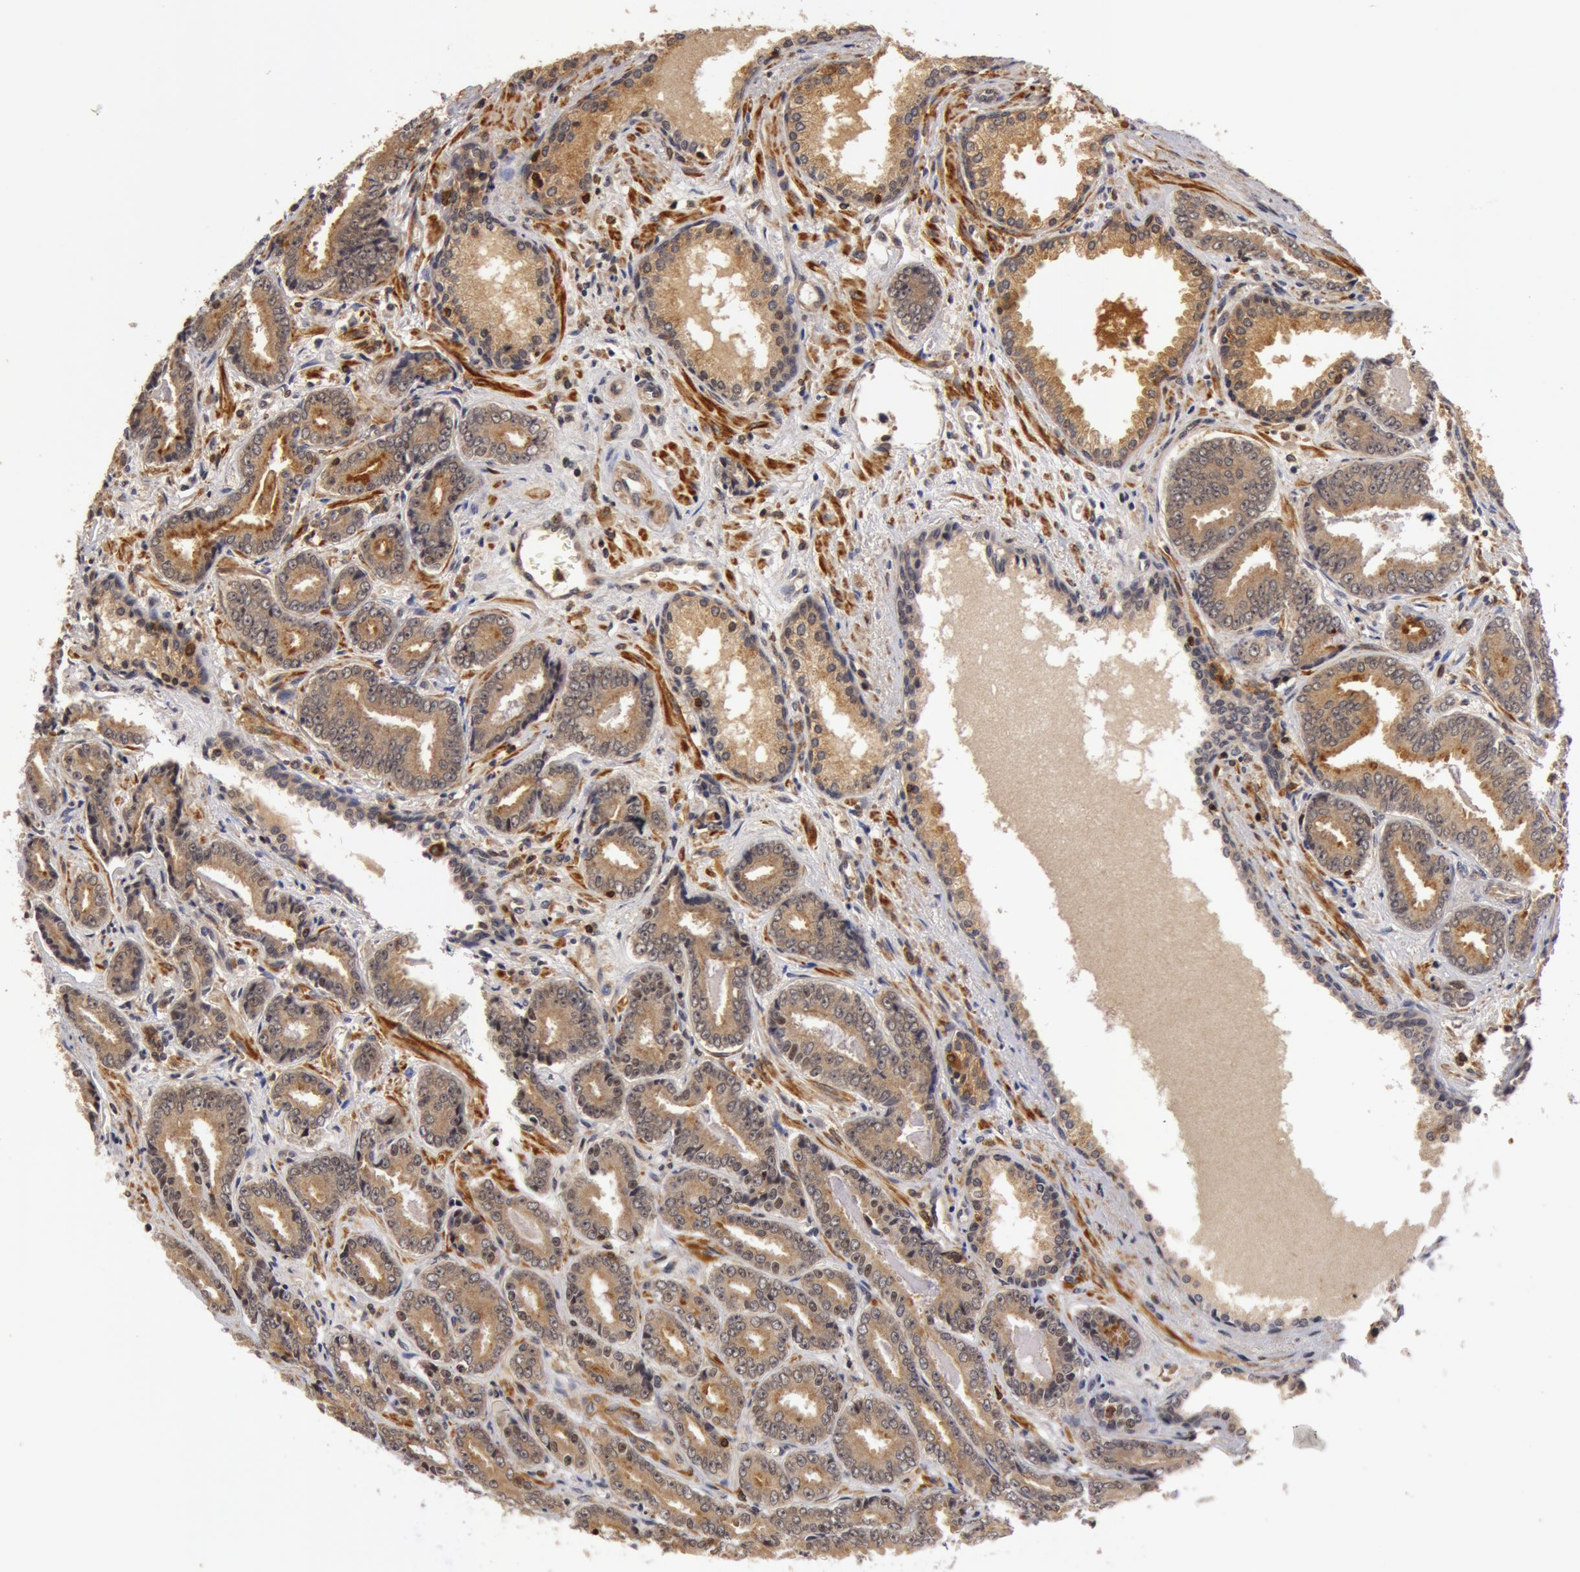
{"staining": {"intensity": "weak", "quantity": ">75%", "location": "cytoplasmic/membranous"}, "tissue": "prostate cancer", "cell_type": "Tumor cells", "image_type": "cancer", "snomed": [{"axis": "morphology", "description": "Adenocarcinoma, Low grade"}, {"axis": "topography", "description": "Prostate"}], "caption": "This image reveals immunohistochemistry (IHC) staining of human prostate cancer, with low weak cytoplasmic/membranous expression in about >75% of tumor cells.", "gene": "ZNF350", "patient": {"sex": "male", "age": 65}}